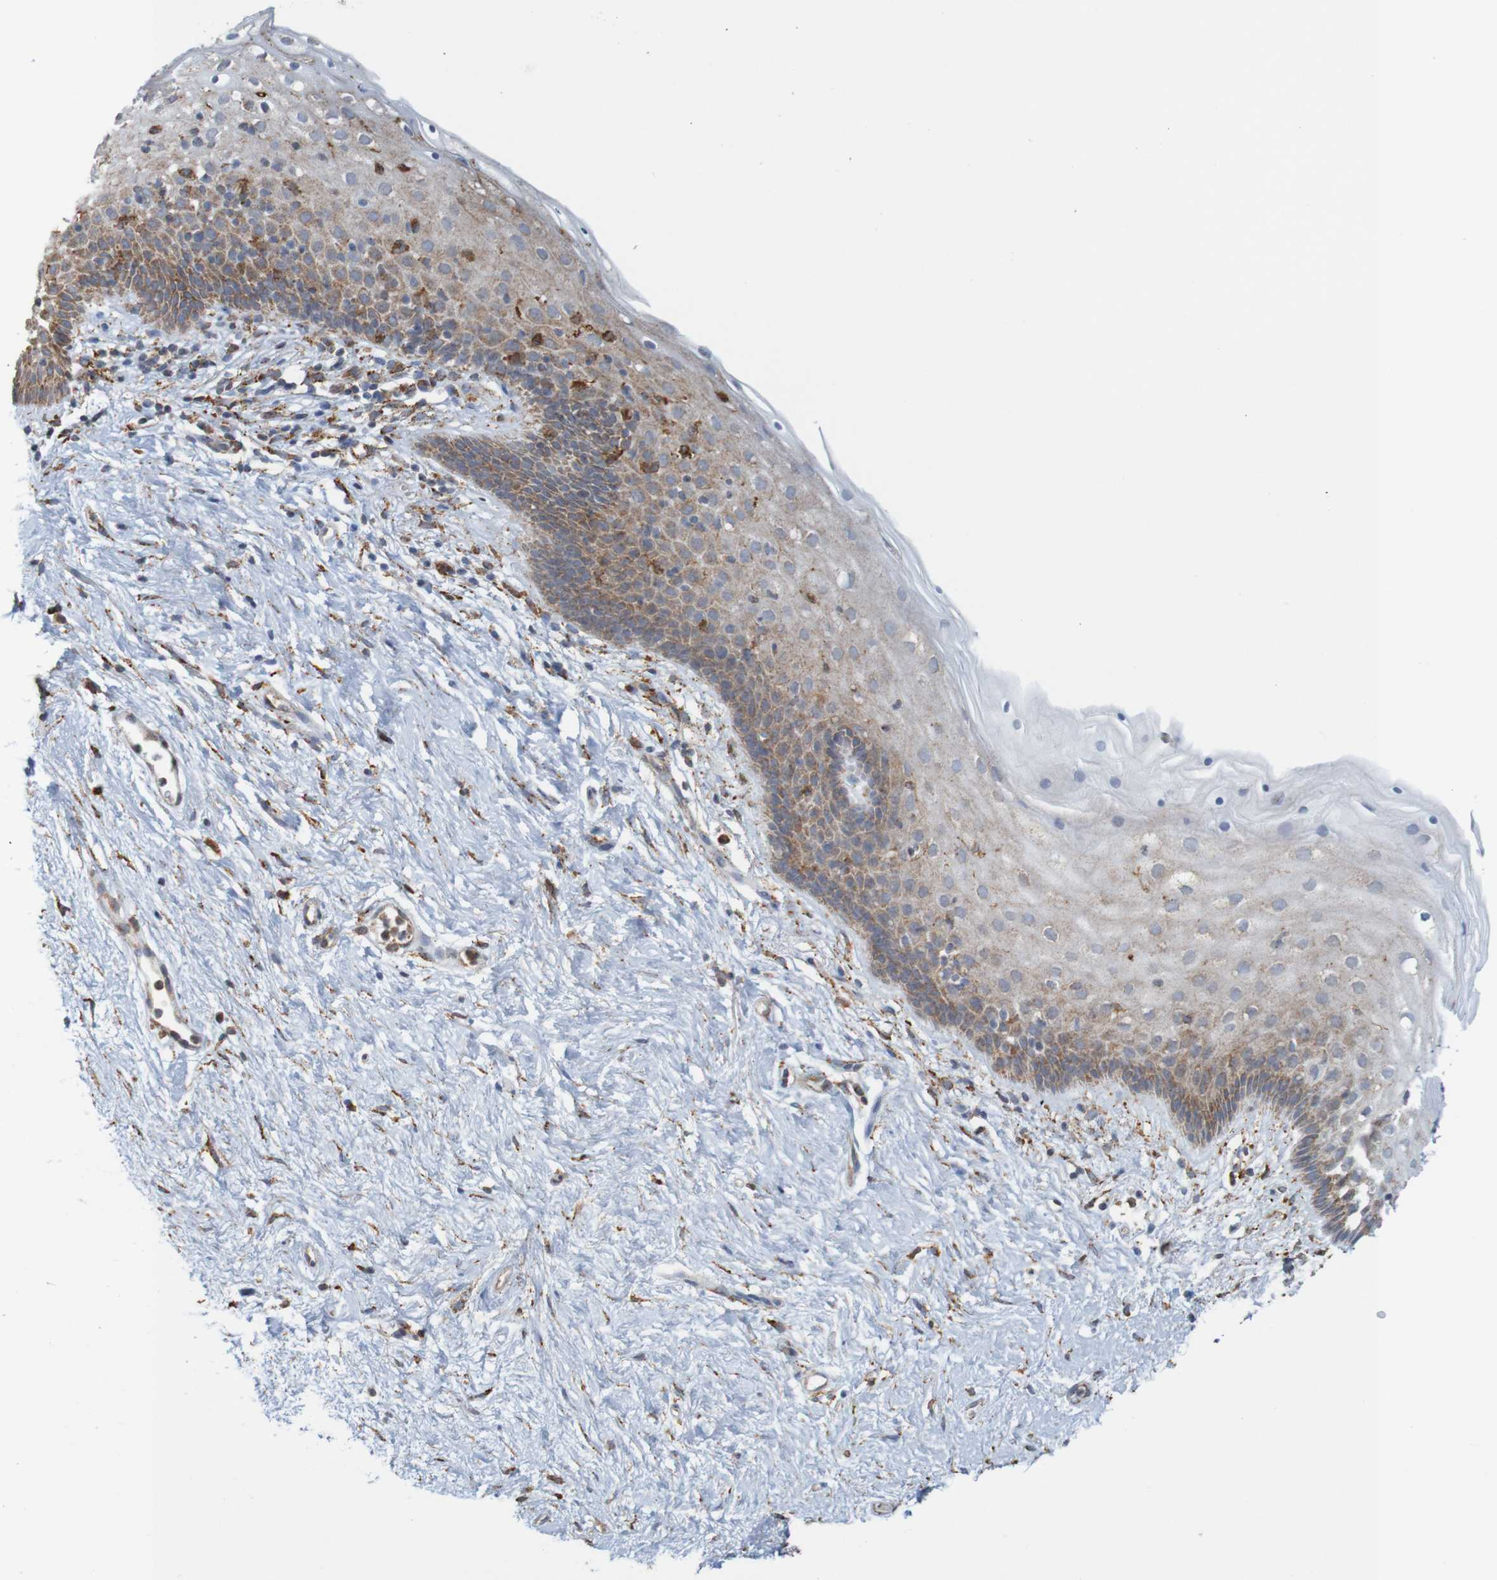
{"staining": {"intensity": "moderate", "quantity": "<25%", "location": "cytoplasmic/membranous"}, "tissue": "vagina", "cell_type": "Squamous epithelial cells", "image_type": "normal", "snomed": [{"axis": "morphology", "description": "Normal tissue, NOS"}, {"axis": "topography", "description": "Vagina"}], "caption": "Immunohistochemistry image of benign vagina: human vagina stained using IHC demonstrates low levels of moderate protein expression localized specifically in the cytoplasmic/membranous of squamous epithelial cells, appearing as a cytoplasmic/membranous brown color.", "gene": "PDIA3", "patient": {"sex": "female", "age": 44}}